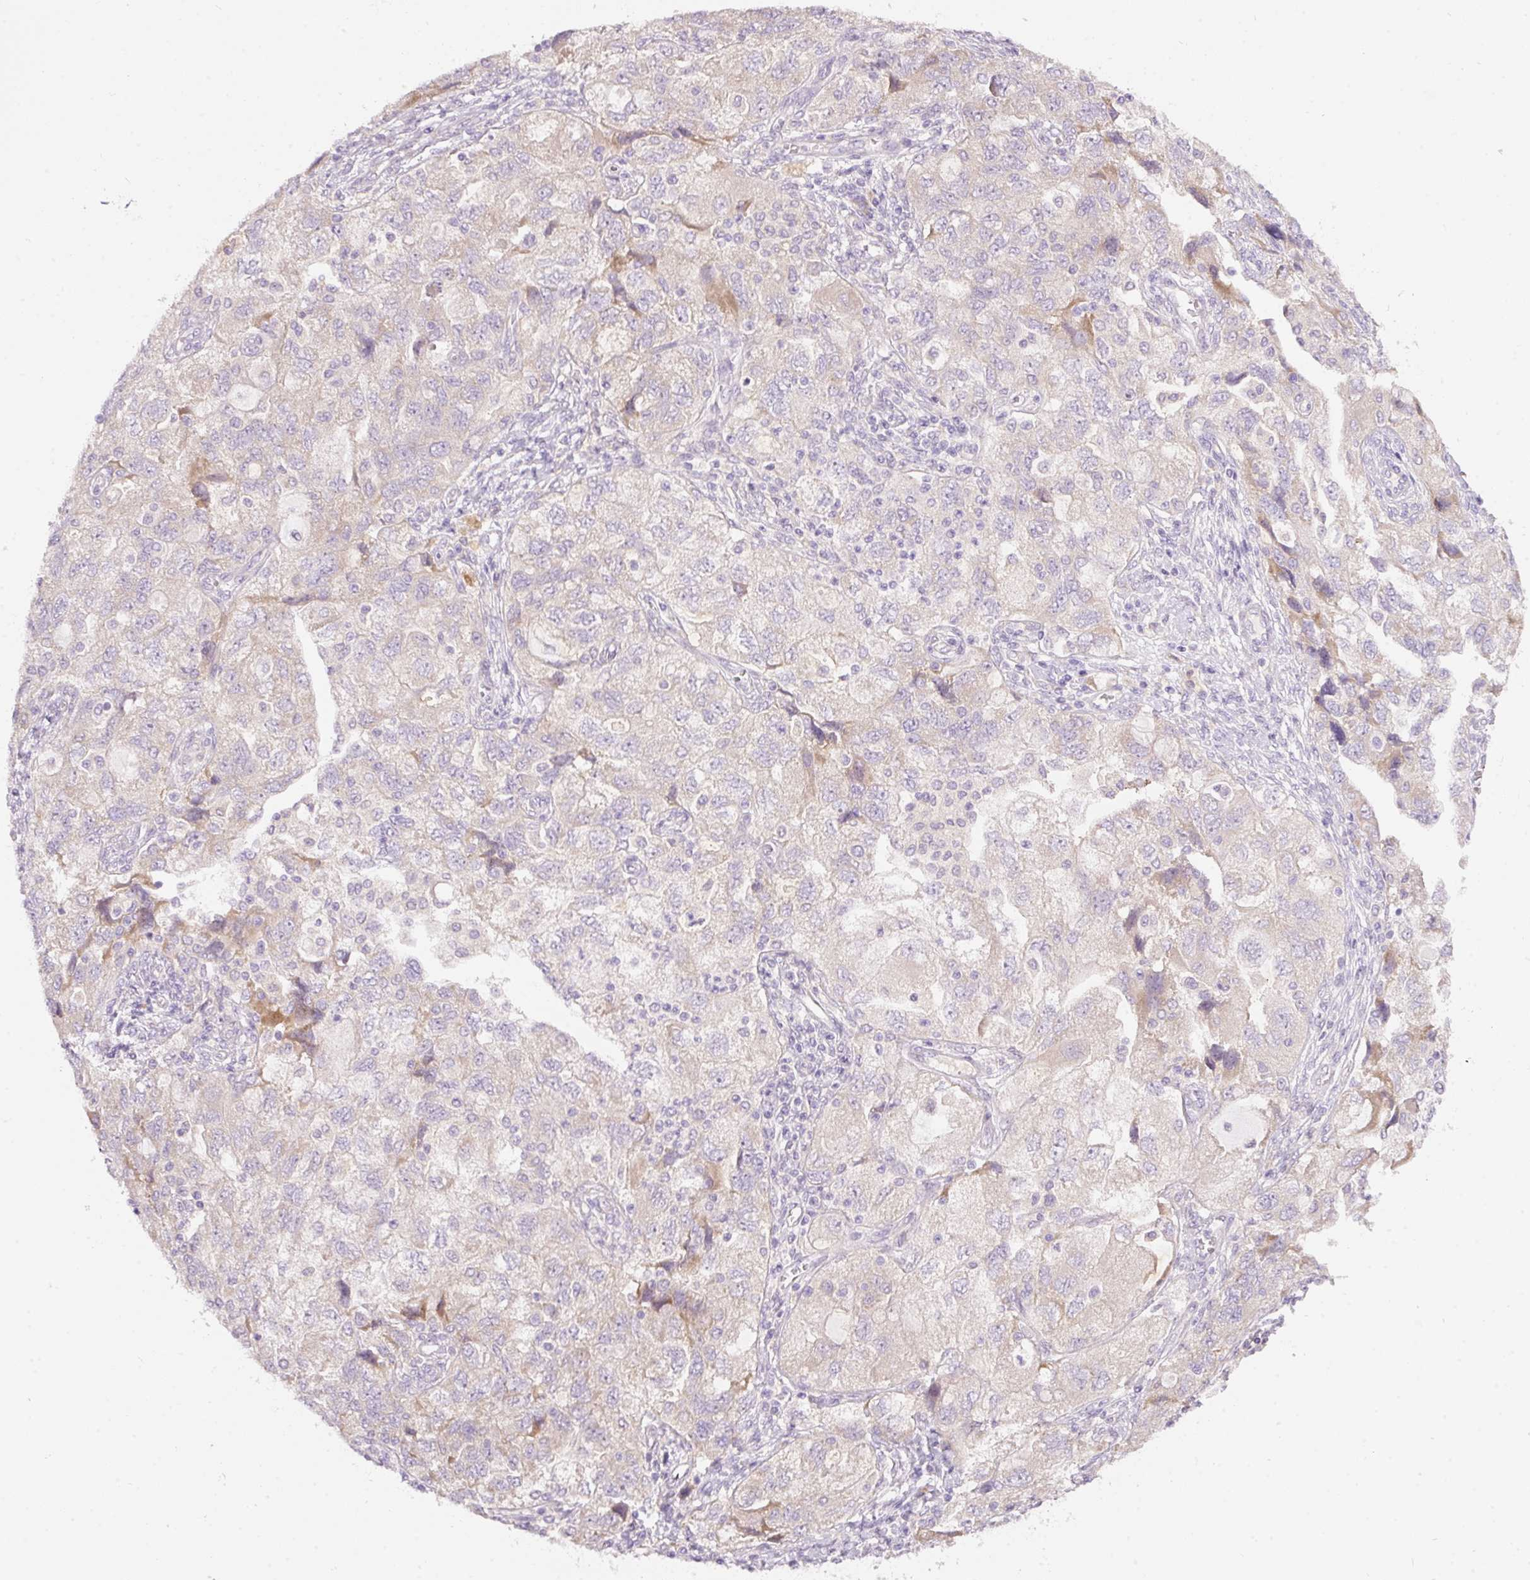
{"staining": {"intensity": "moderate", "quantity": "<25%", "location": "cytoplasmic/membranous"}, "tissue": "ovarian cancer", "cell_type": "Tumor cells", "image_type": "cancer", "snomed": [{"axis": "morphology", "description": "Carcinoma, NOS"}, {"axis": "morphology", "description": "Cystadenocarcinoma, serous, NOS"}, {"axis": "topography", "description": "Ovary"}], "caption": "The histopathology image reveals immunohistochemical staining of ovarian carcinoma. There is moderate cytoplasmic/membranous staining is identified in about <25% of tumor cells.", "gene": "RSPO2", "patient": {"sex": "female", "age": 69}}